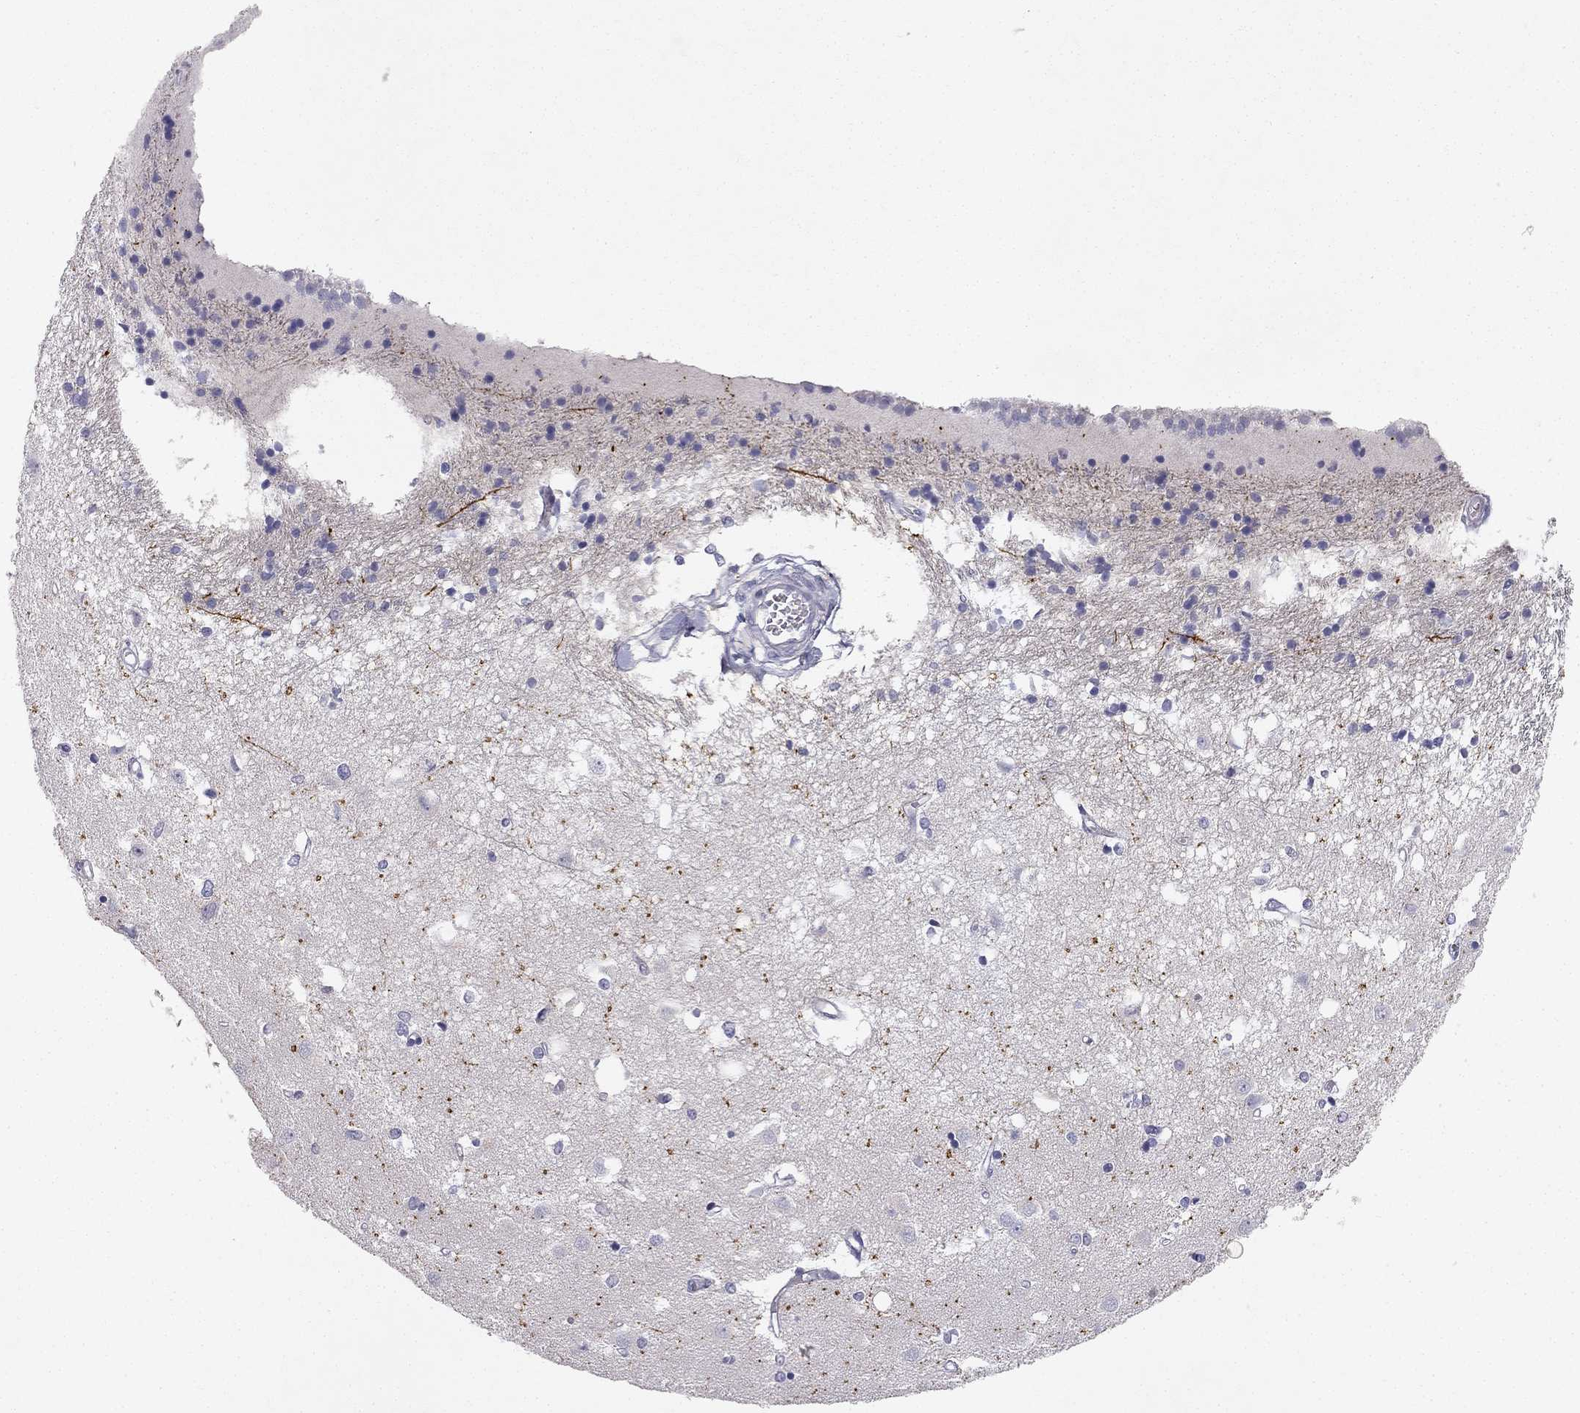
{"staining": {"intensity": "negative", "quantity": "none", "location": "none"}, "tissue": "caudate", "cell_type": "Glial cells", "image_type": "normal", "snomed": [{"axis": "morphology", "description": "Normal tissue, NOS"}, {"axis": "topography", "description": "Lateral ventricle wall"}], "caption": "High power microscopy photomicrograph of an immunohistochemistry histopathology image of normal caudate, revealing no significant positivity in glial cells. Brightfield microscopy of immunohistochemistry (IHC) stained with DAB (brown) and hematoxylin (blue), captured at high magnification.", "gene": "SLC6A4", "patient": {"sex": "male", "age": 54}}